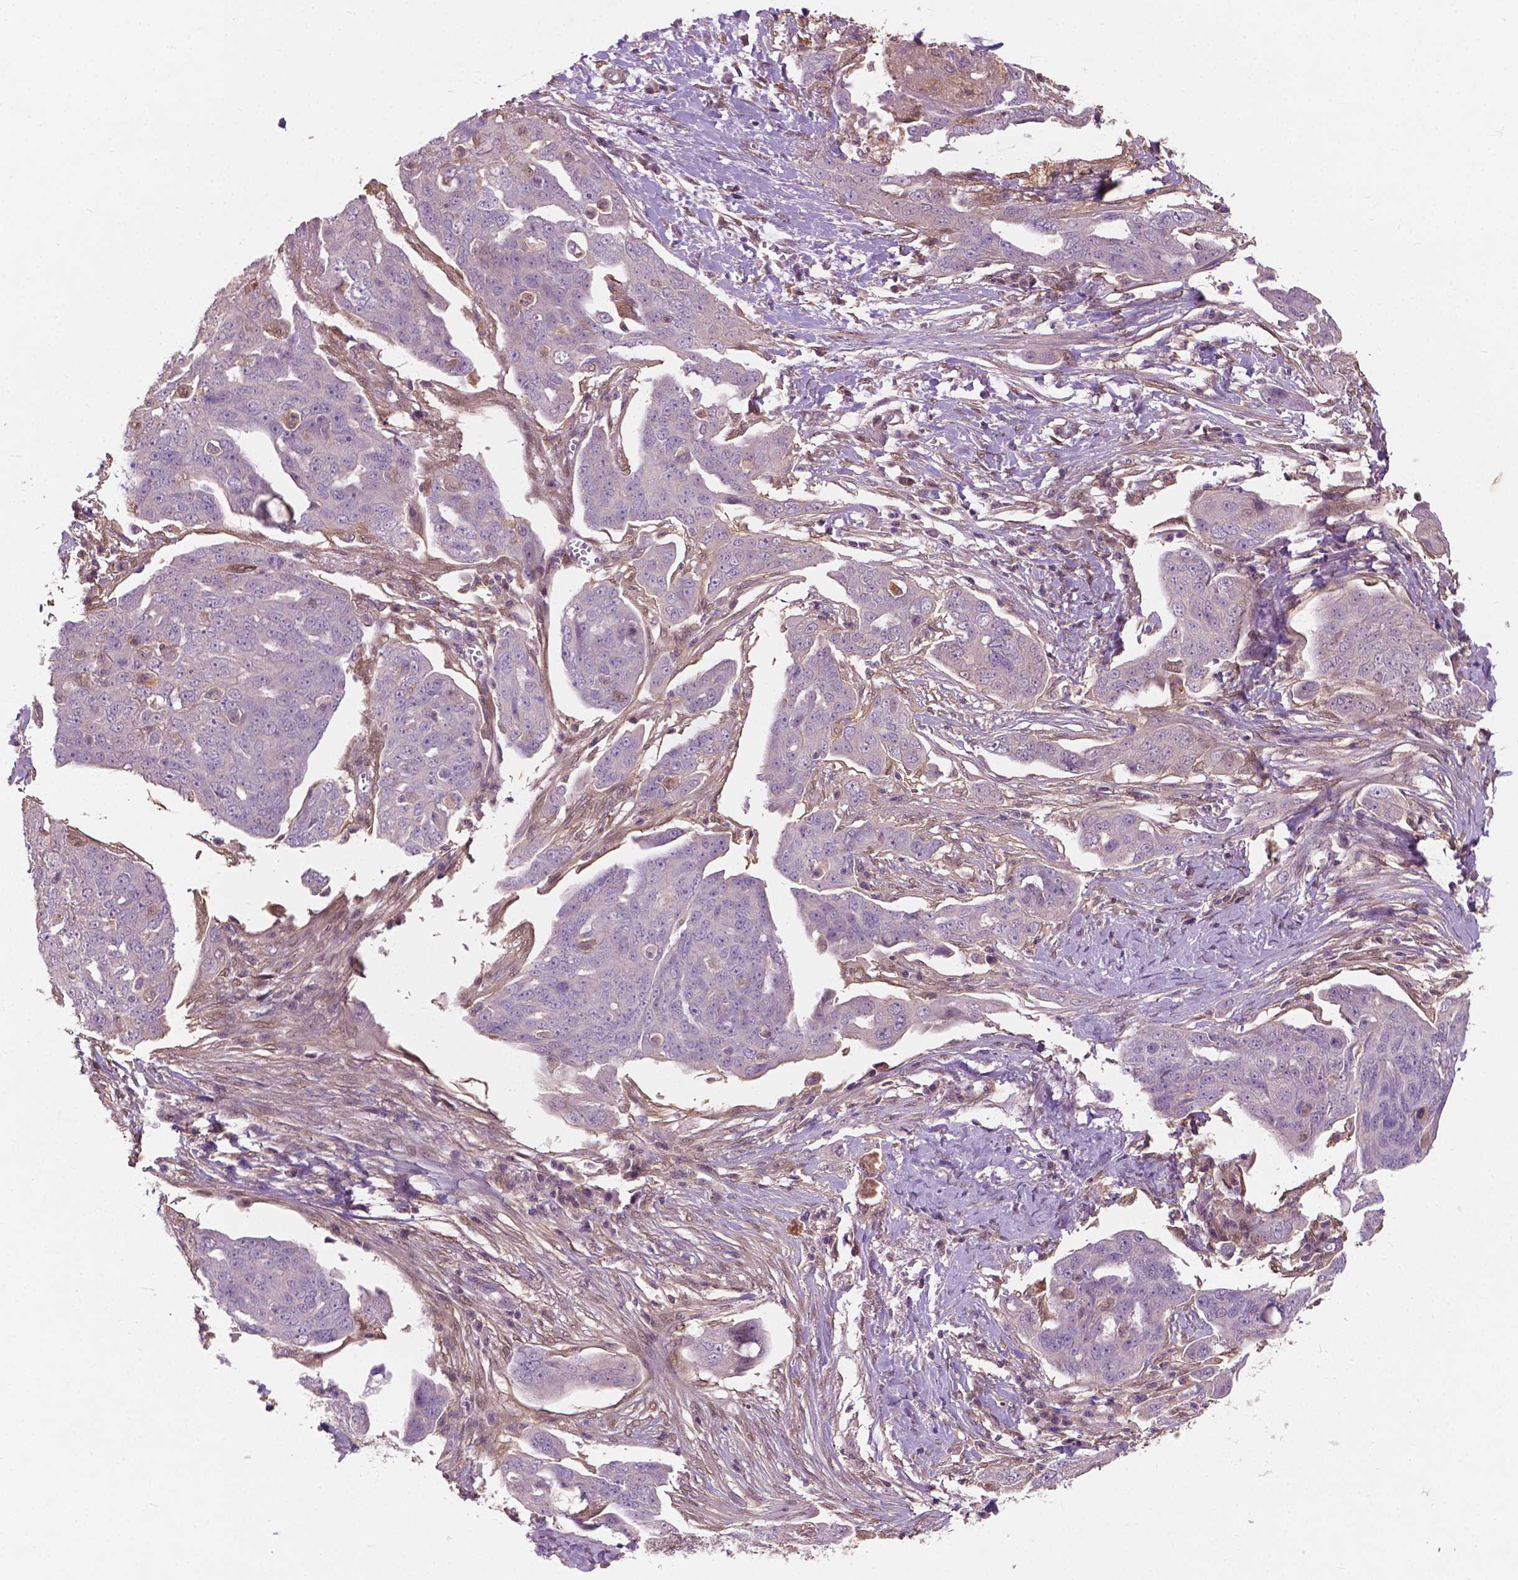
{"staining": {"intensity": "negative", "quantity": "none", "location": "none"}, "tissue": "ovarian cancer", "cell_type": "Tumor cells", "image_type": "cancer", "snomed": [{"axis": "morphology", "description": "Carcinoma, endometroid"}, {"axis": "topography", "description": "Ovary"}], "caption": "There is no significant staining in tumor cells of ovarian cancer. (Brightfield microscopy of DAB (3,3'-diaminobenzidine) immunohistochemistry at high magnification).", "gene": "GPR37", "patient": {"sex": "female", "age": 70}}